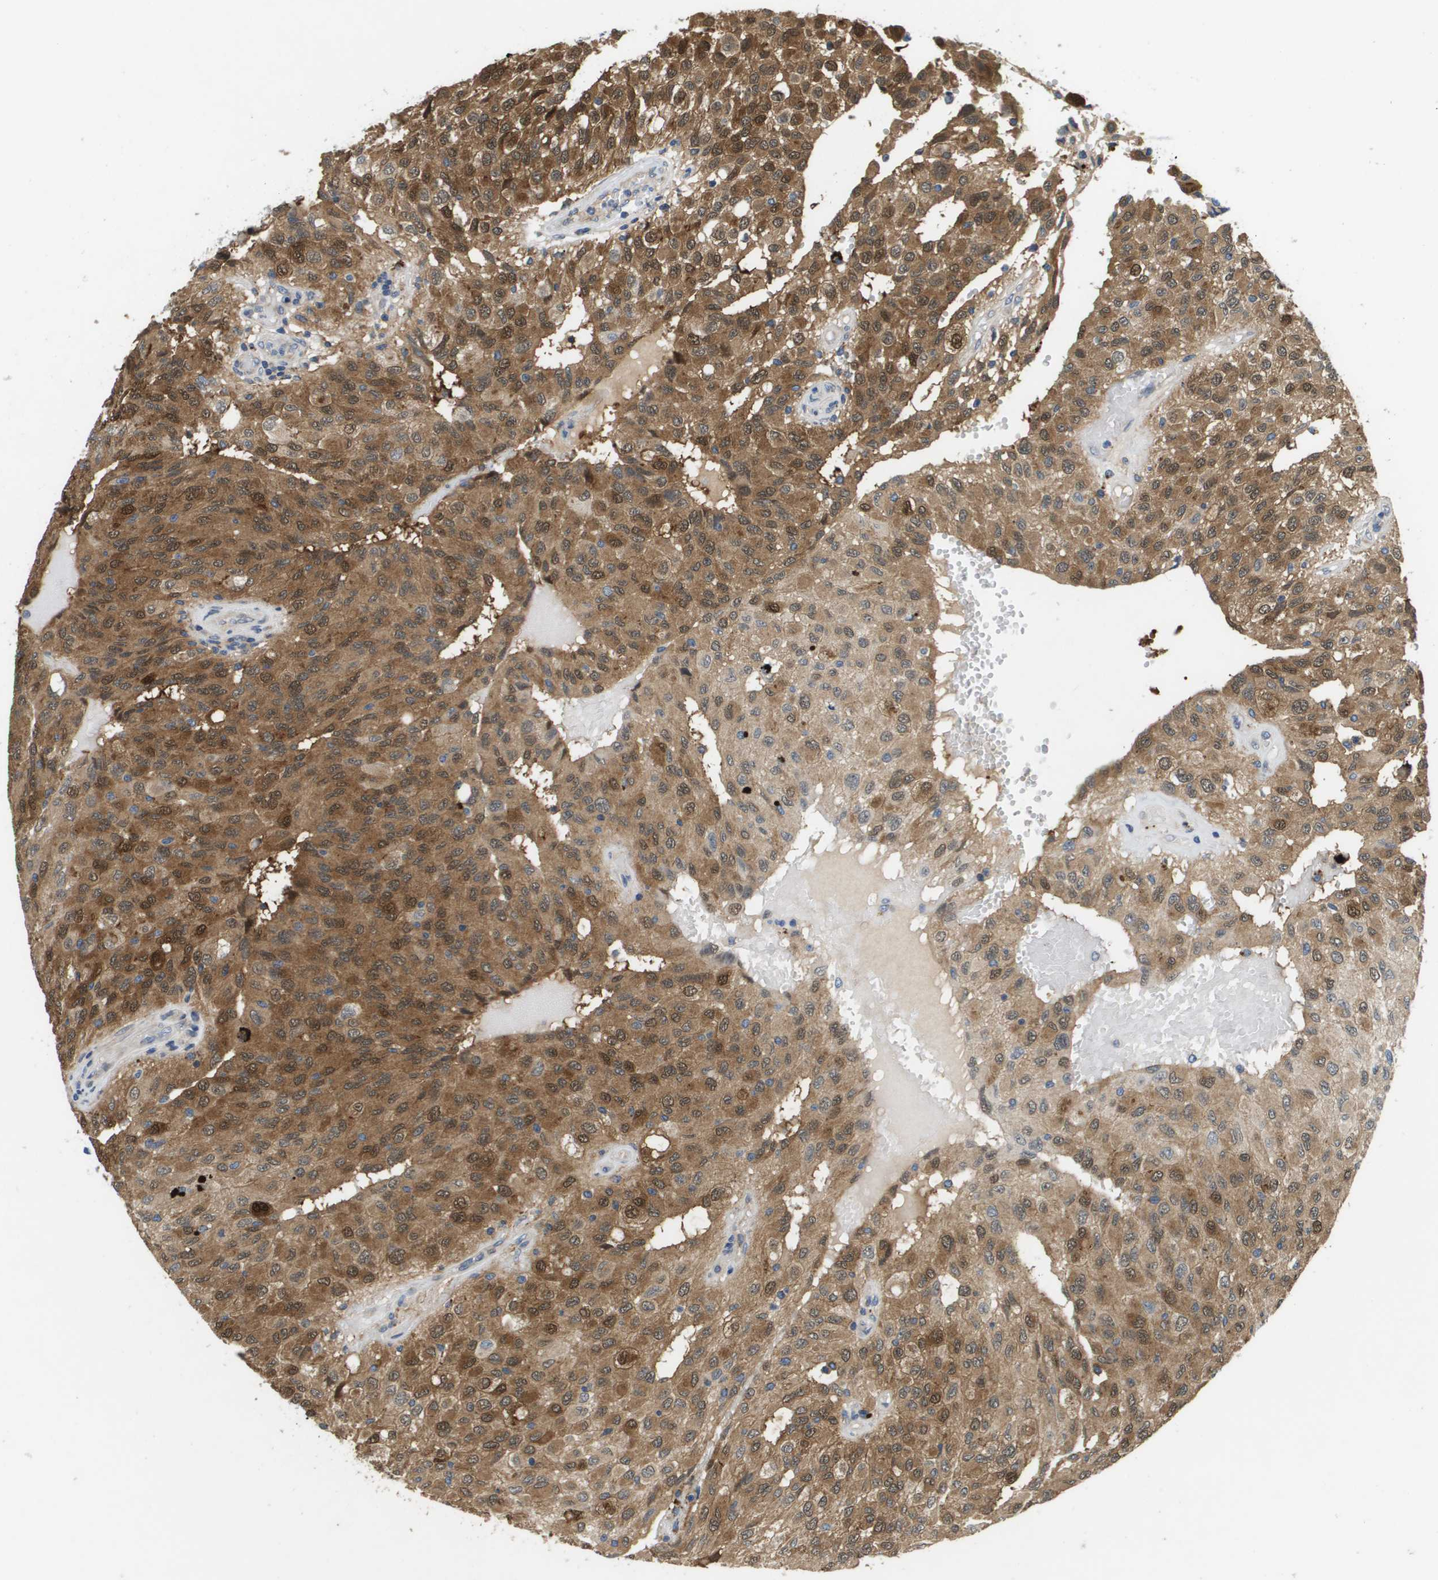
{"staining": {"intensity": "moderate", "quantity": ">75%", "location": "cytoplasmic/membranous,nuclear"}, "tissue": "glioma", "cell_type": "Tumor cells", "image_type": "cancer", "snomed": [{"axis": "morphology", "description": "Glioma, malignant, High grade"}, {"axis": "topography", "description": "Brain"}], "caption": "Approximately >75% of tumor cells in human malignant glioma (high-grade) show moderate cytoplasmic/membranous and nuclear protein positivity as visualized by brown immunohistochemical staining.", "gene": "SLC25A20", "patient": {"sex": "male", "age": 32}}